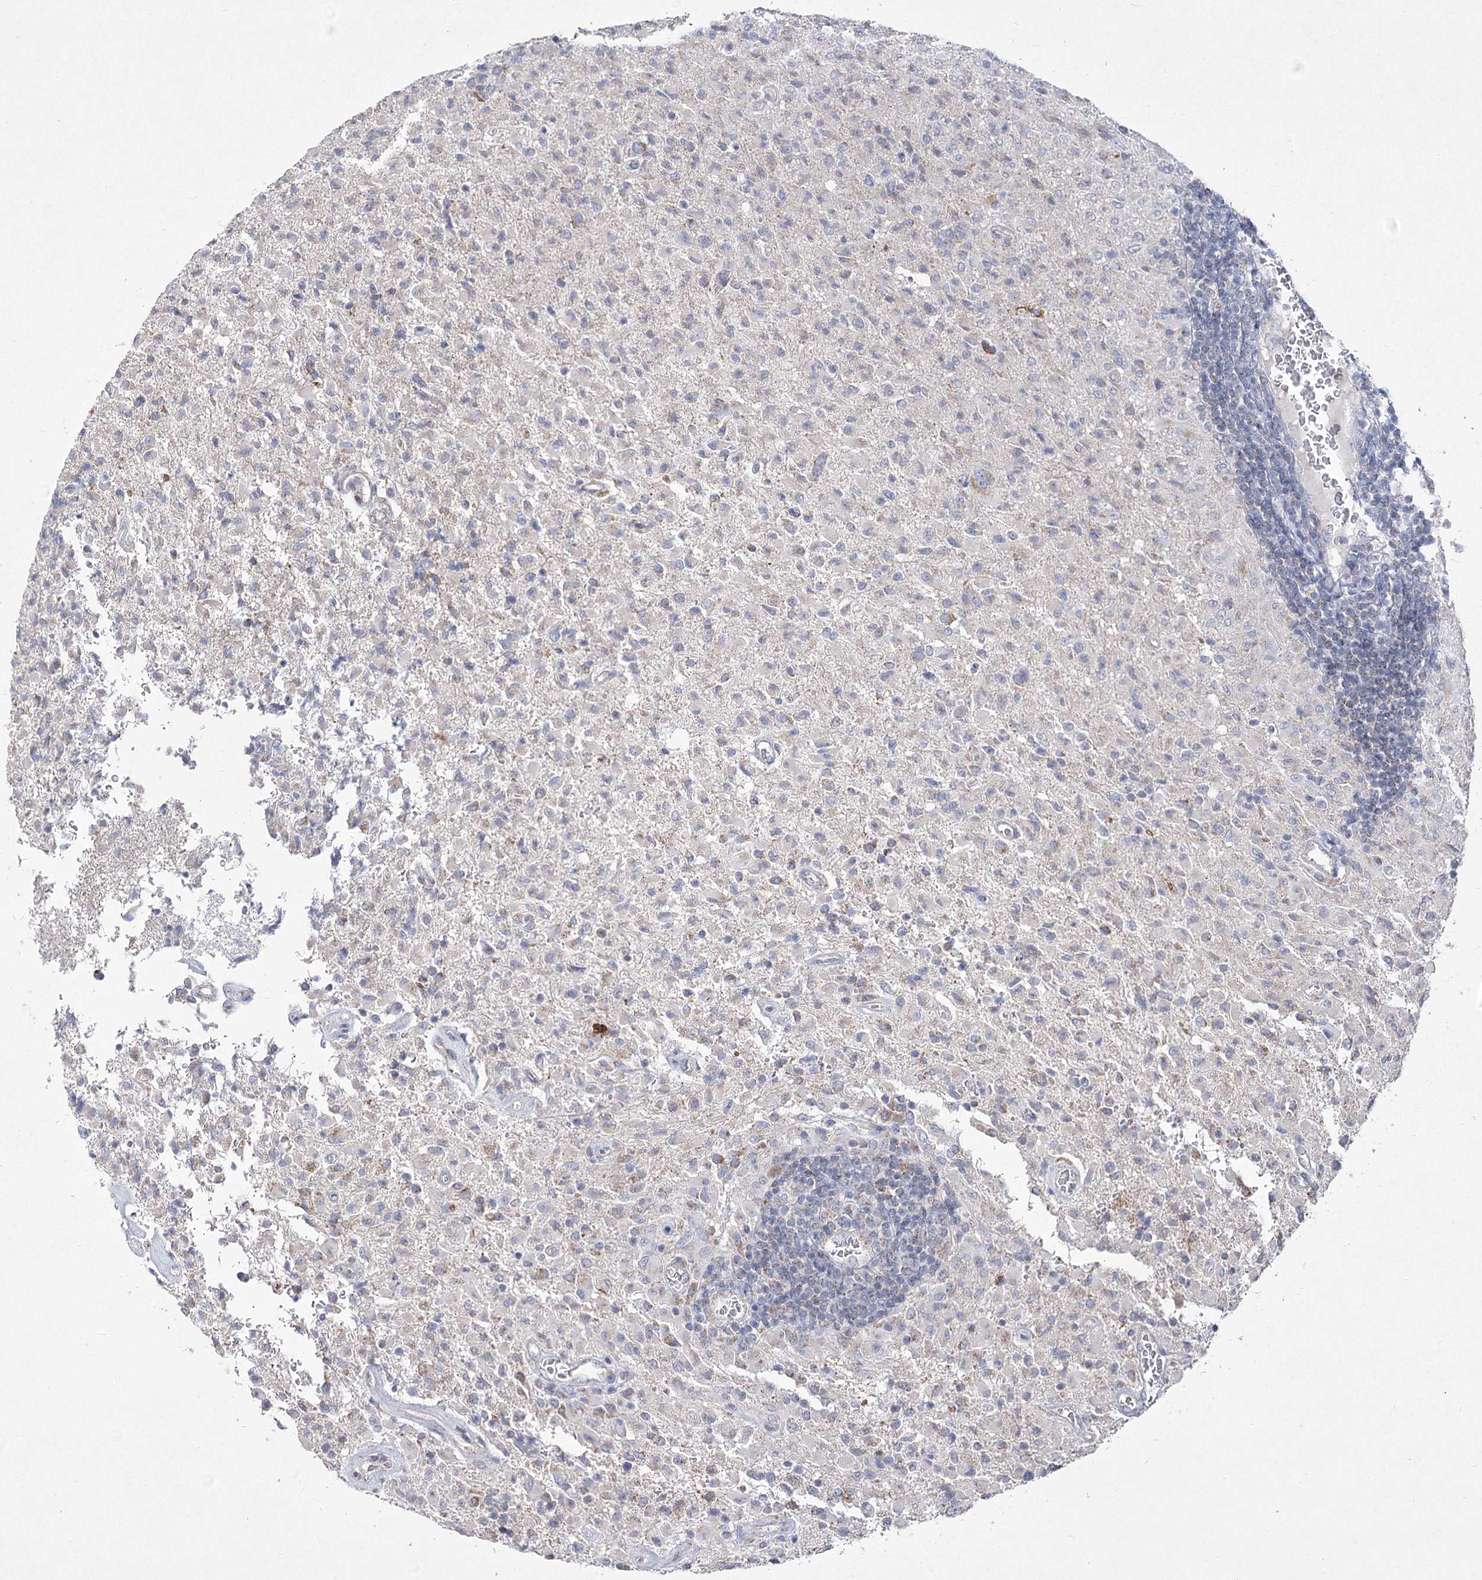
{"staining": {"intensity": "negative", "quantity": "none", "location": "none"}, "tissue": "glioma", "cell_type": "Tumor cells", "image_type": "cancer", "snomed": [{"axis": "morphology", "description": "Glioma, malignant, High grade"}, {"axis": "topography", "description": "Brain"}], "caption": "Tumor cells are negative for protein expression in human high-grade glioma (malignant).", "gene": "PDHB", "patient": {"sex": "female", "age": 57}}